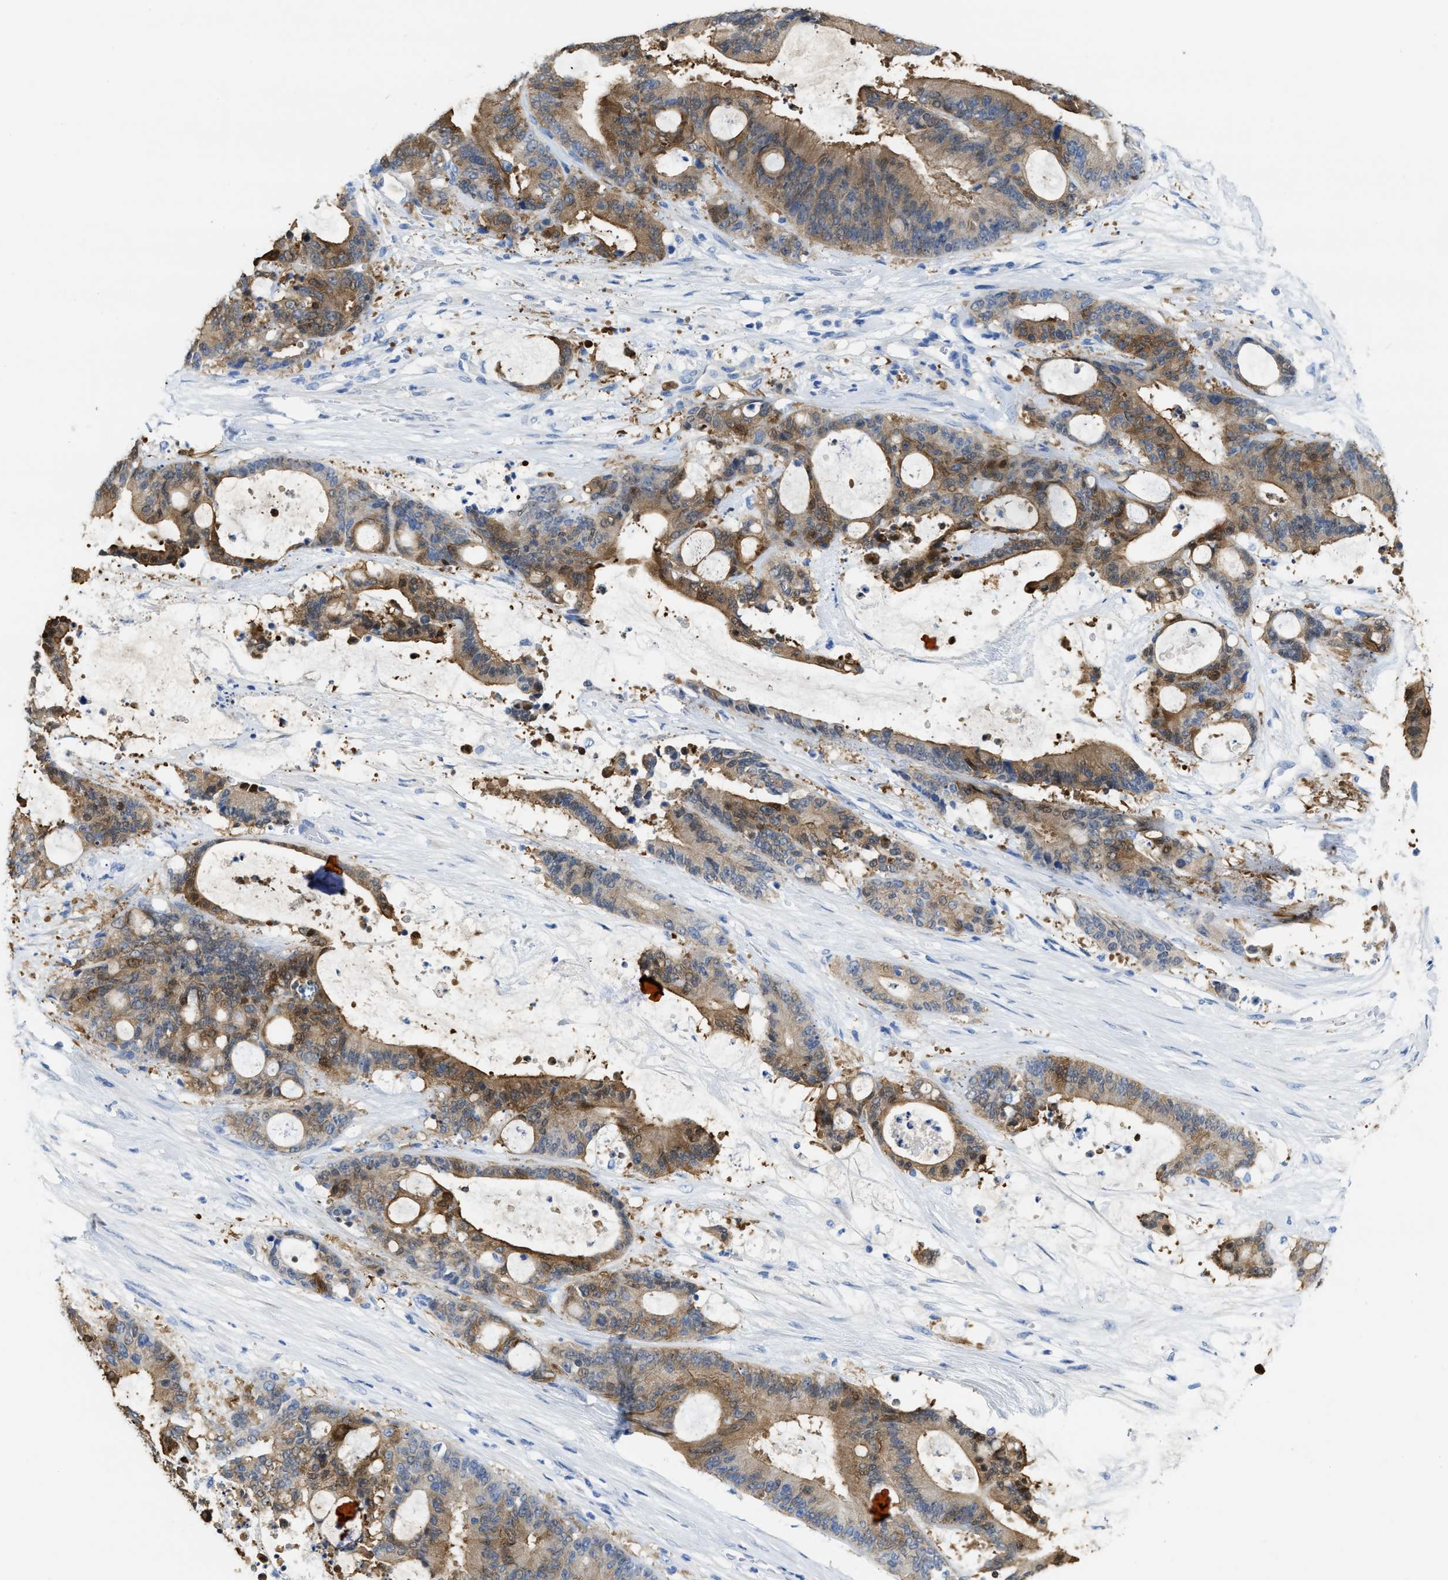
{"staining": {"intensity": "moderate", "quantity": ">75%", "location": "cytoplasmic/membranous"}, "tissue": "liver cancer", "cell_type": "Tumor cells", "image_type": "cancer", "snomed": [{"axis": "morphology", "description": "Normal tissue, NOS"}, {"axis": "morphology", "description": "Cholangiocarcinoma"}, {"axis": "topography", "description": "Liver"}, {"axis": "topography", "description": "Peripheral nerve tissue"}], "caption": "Moderate cytoplasmic/membranous staining for a protein is appreciated in about >75% of tumor cells of liver cancer (cholangiocarcinoma) using immunohistochemistry (IHC).", "gene": "ASS1", "patient": {"sex": "female", "age": 73}}